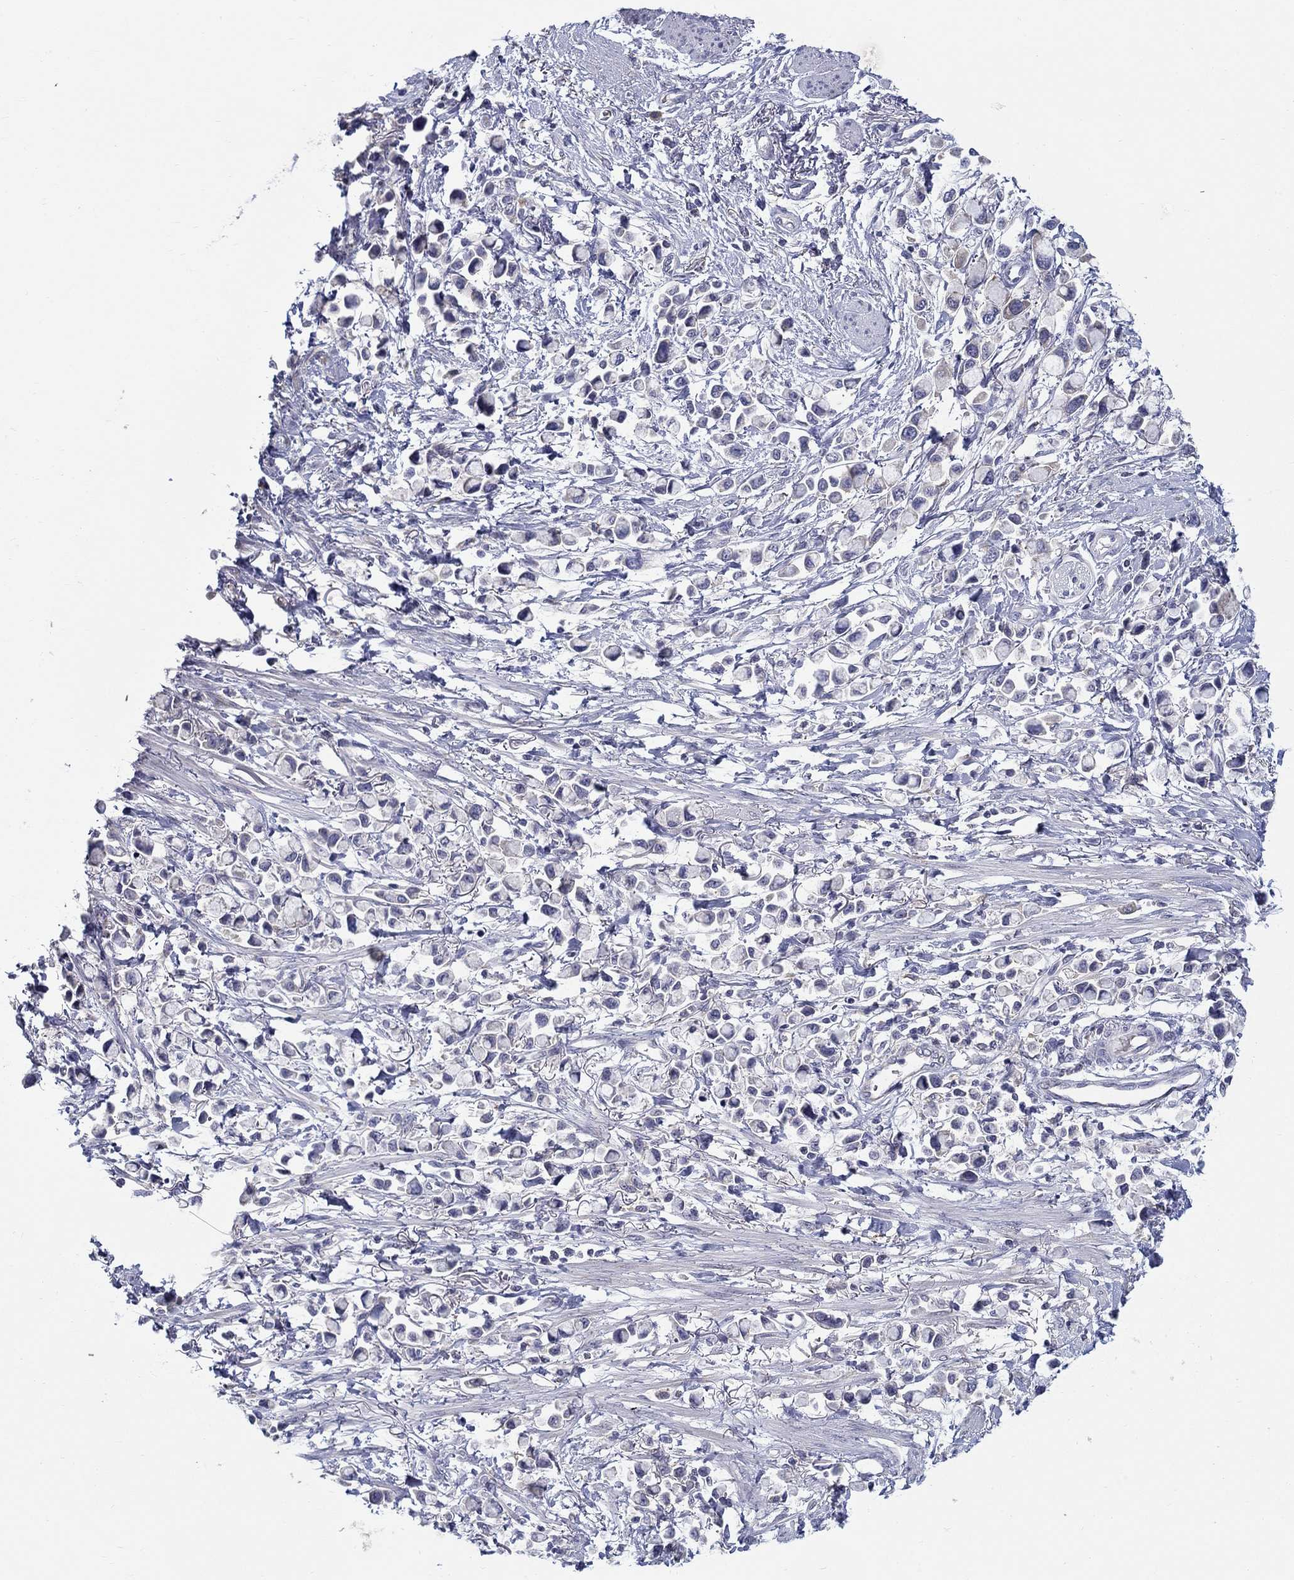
{"staining": {"intensity": "negative", "quantity": "none", "location": "none"}, "tissue": "stomach cancer", "cell_type": "Tumor cells", "image_type": "cancer", "snomed": [{"axis": "morphology", "description": "Adenocarcinoma, NOS"}, {"axis": "topography", "description": "Stomach"}], "caption": "Adenocarcinoma (stomach) was stained to show a protein in brown. There is no significant positivity in tumor cells.", "gene": "QRFPR", "patient": {"sex": "female", "age": 81}}